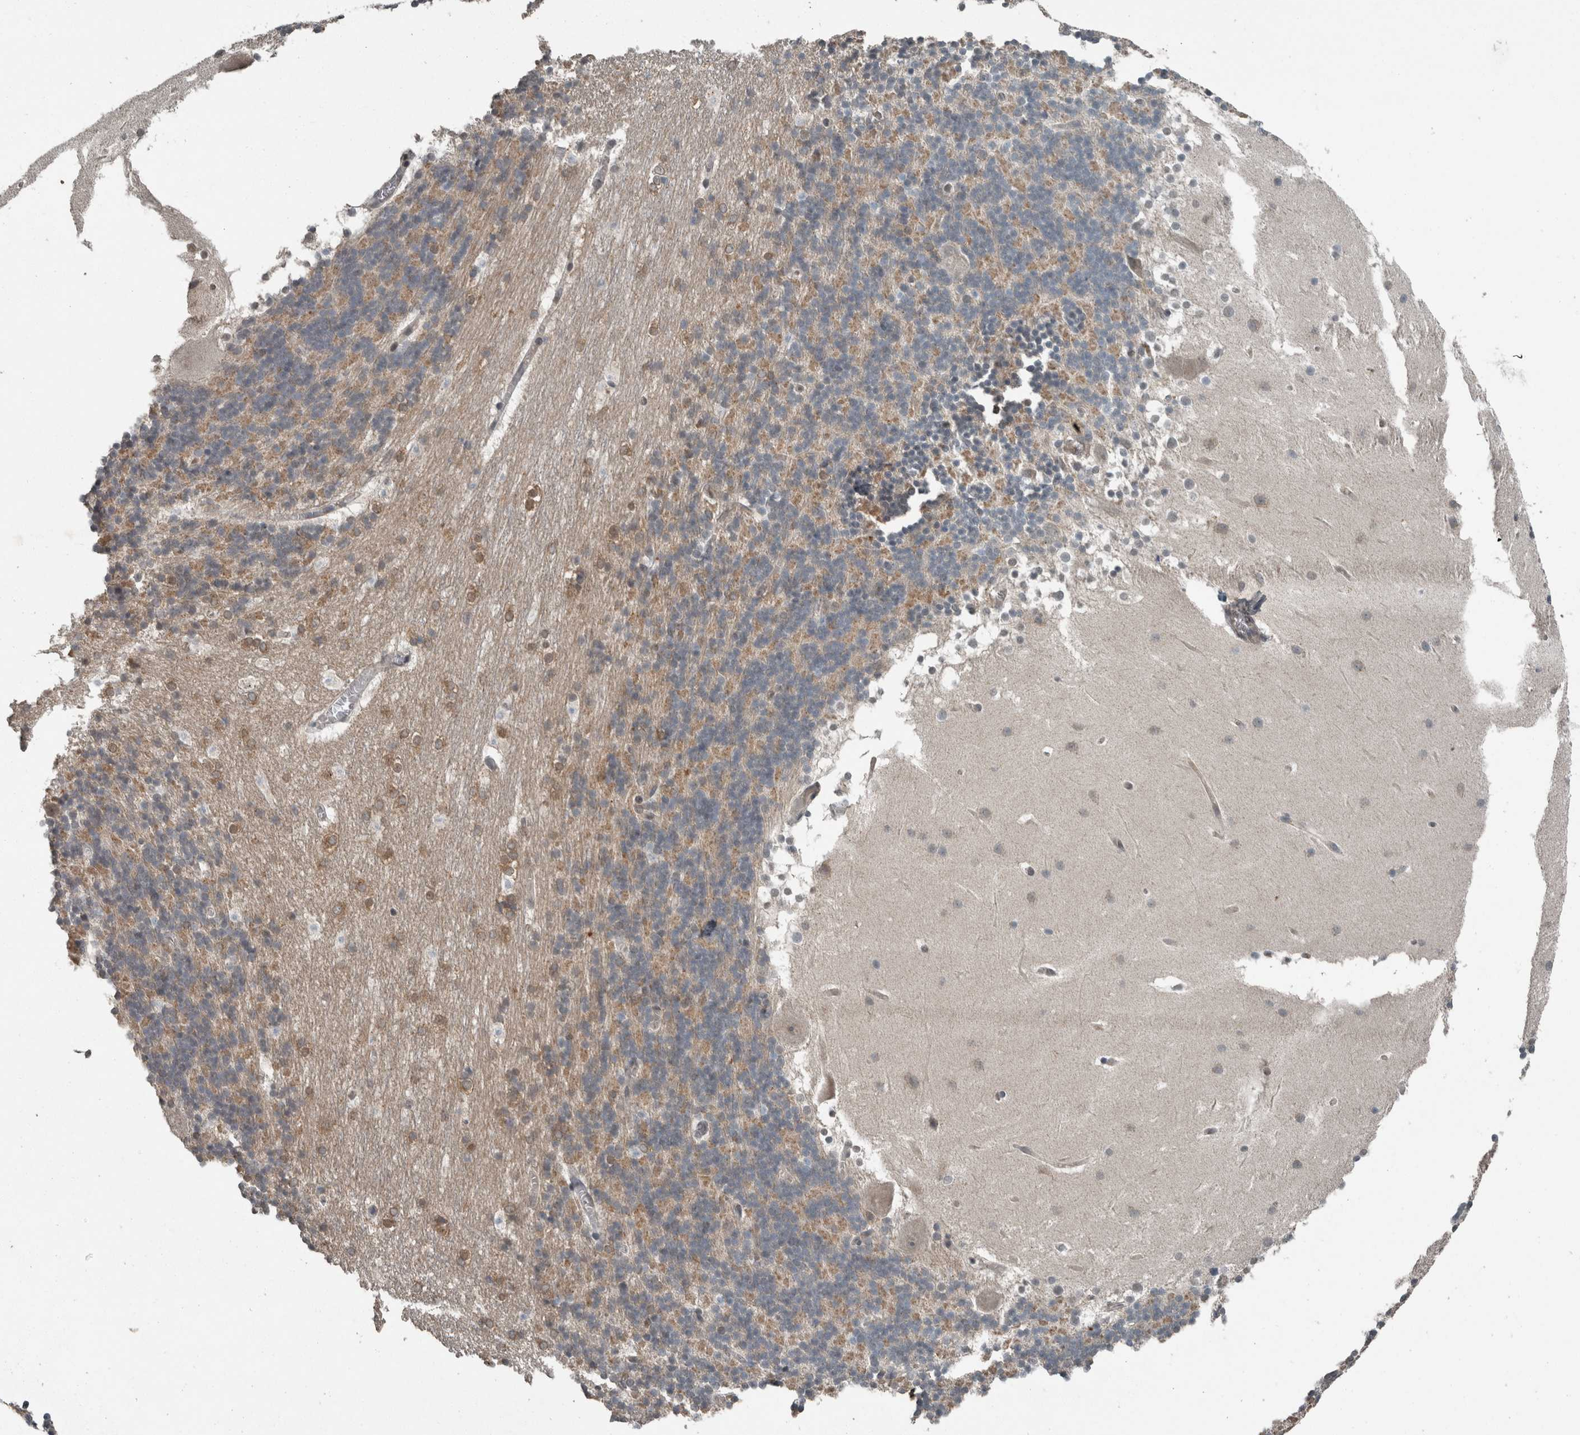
{"staining": {"intensity": "weak", "quantity": "25%-75%", "location": "cytoplasmic/membranous"}, "tissue": "cerebellum", "cell_type": "Cells in granular layer", "image_type": "normal", "snomed": [{"axis": "morphology", "description": "Normal tissue, NOS"}, {"axis": "topography", "description": "Cerebellum"}], "caption": "Protein positivity by IHC demonstrates weak cytoplasmic/membranous staining in approximately 25%-75% of cells in granular layer in benign cerebellum.", "gene": "MYO1E", "patient": {"sex": "female", "age": 19}}